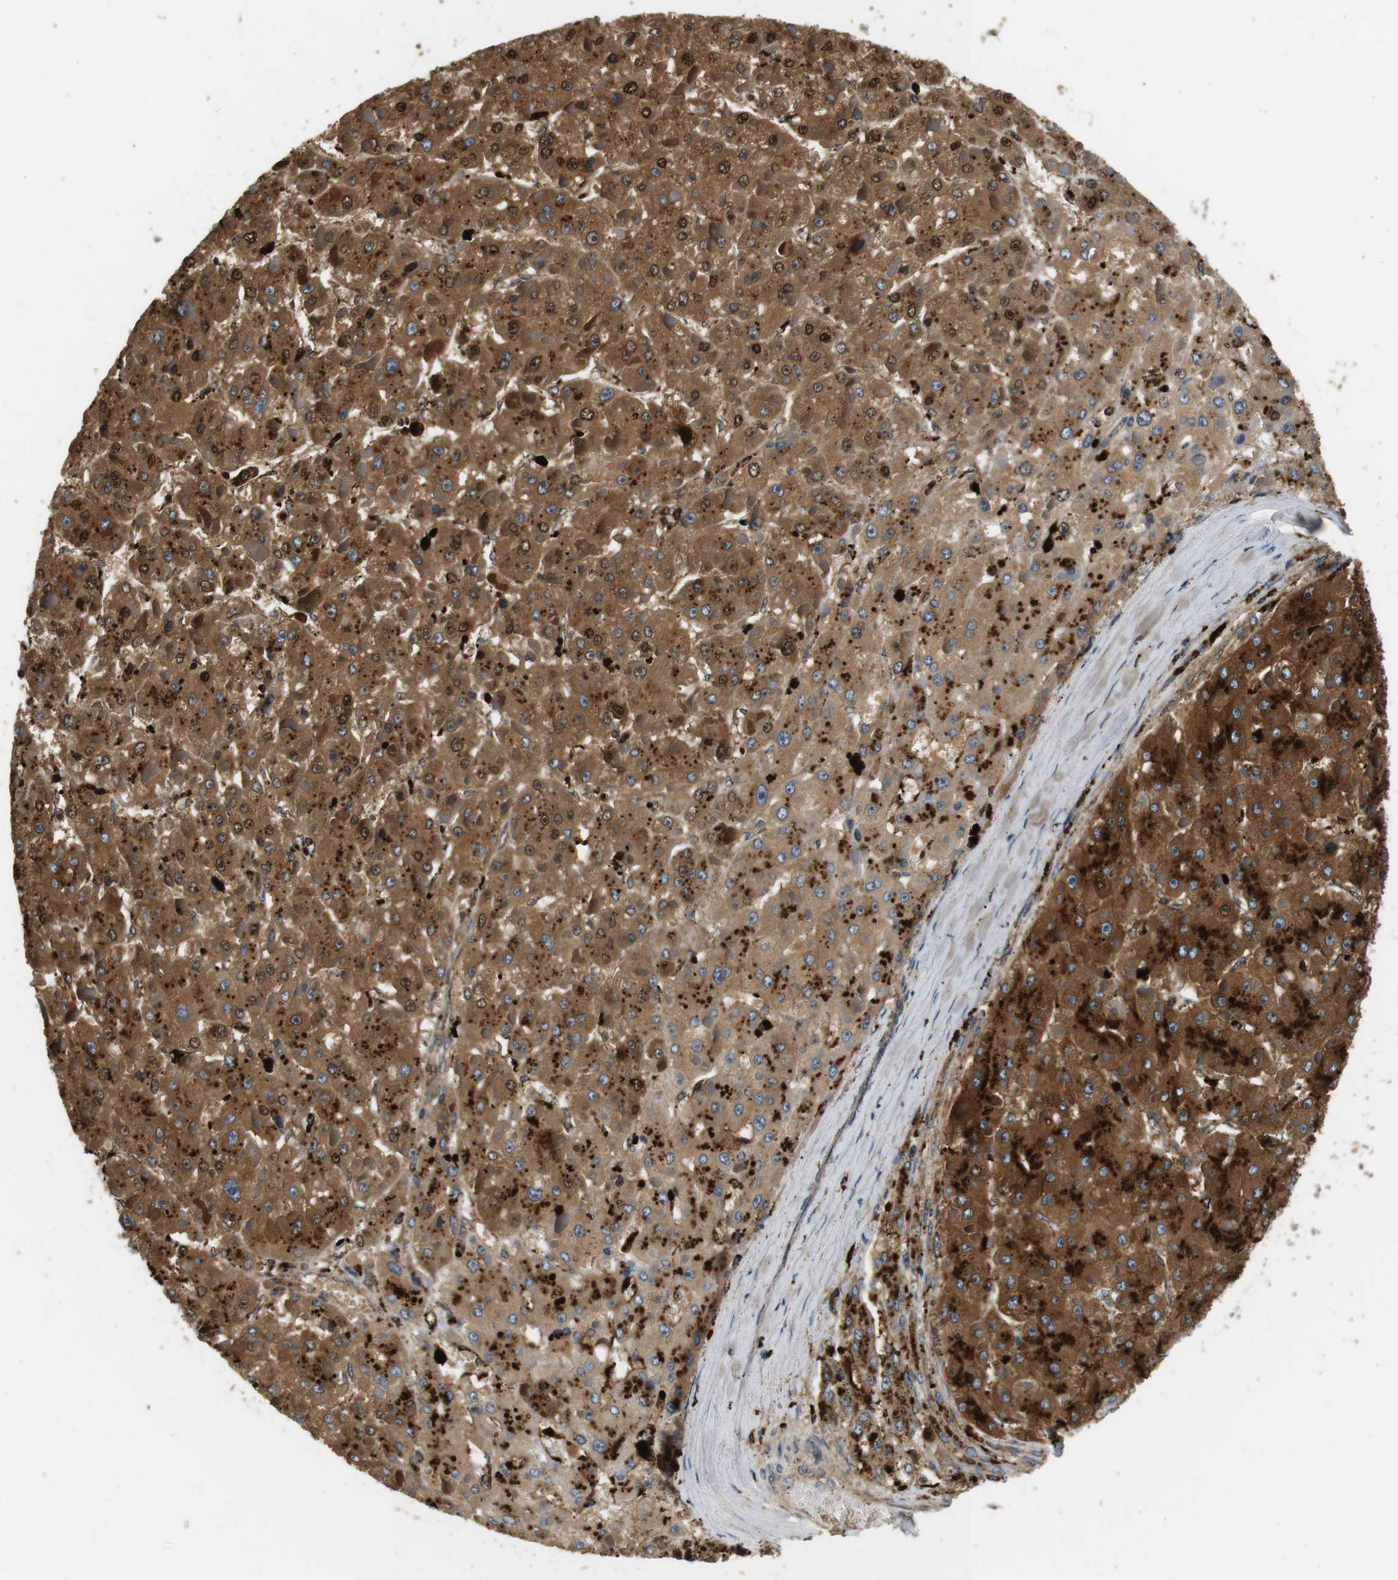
{"staining": {"intensity": "strong", "quantity": ">75%", "location": "cytoplasmic/membranous"}, "tissue": "liver cancer", "cell_type": "Tumor cells", "image_type": "cancer", "snomed": [{"axis": "morphology", "description": "Carcinoma, Hepatocellular, NOS"}, {"axis": "topography", "description": "Liver"}], "caption": "Immunohistochemistry (DAB (3,3'-diaminobenzidine)) staining of liver hepatocellular carcinoma exhibits strong cytoplasmic/membranous protein positivity in approximately >75% of tumor cells.", "gene": "TXNRD1", "patient": {"sex": "female", "age": 73}}